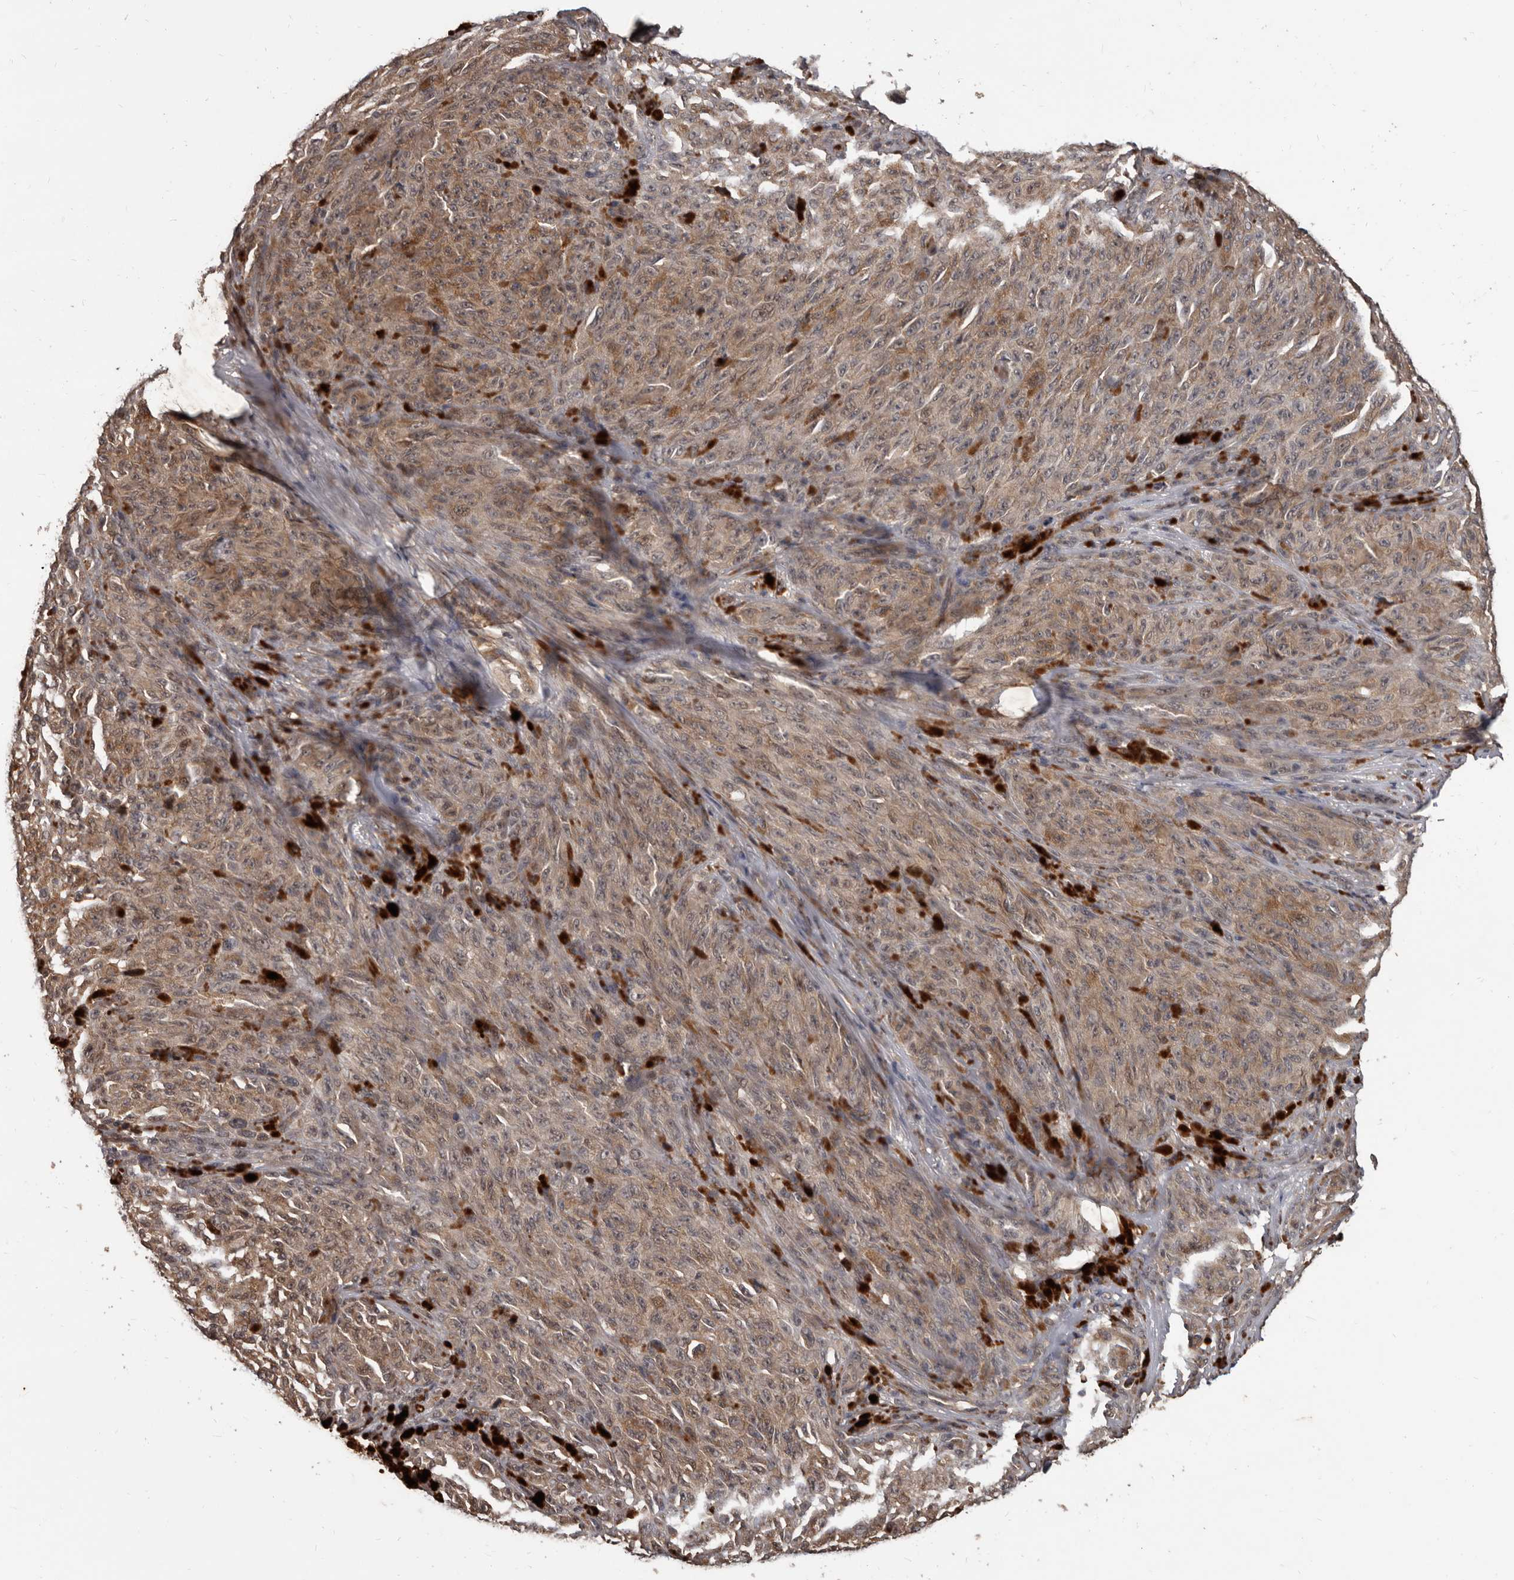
{"staining": {"intensity": "weak", "quantity": ">75%", "location": "cytoplasmic/membranous"}, "tissue": "melanoma", "cell_type": "Tumor cells", "image_type": "cancer", "snomed": [{"axis": "morphology", "description": "Malignant melanoma, NOS"}, {"axis": "topography", "description": "Skin"}], "caption": "A histopathology image of human malignant melanoma stained for a protein demonstrates weak cytoplasmic/membranous brown staining in tumor cells.", "gene": "AHR", "patient": {"sex": "female", "age": 82}}